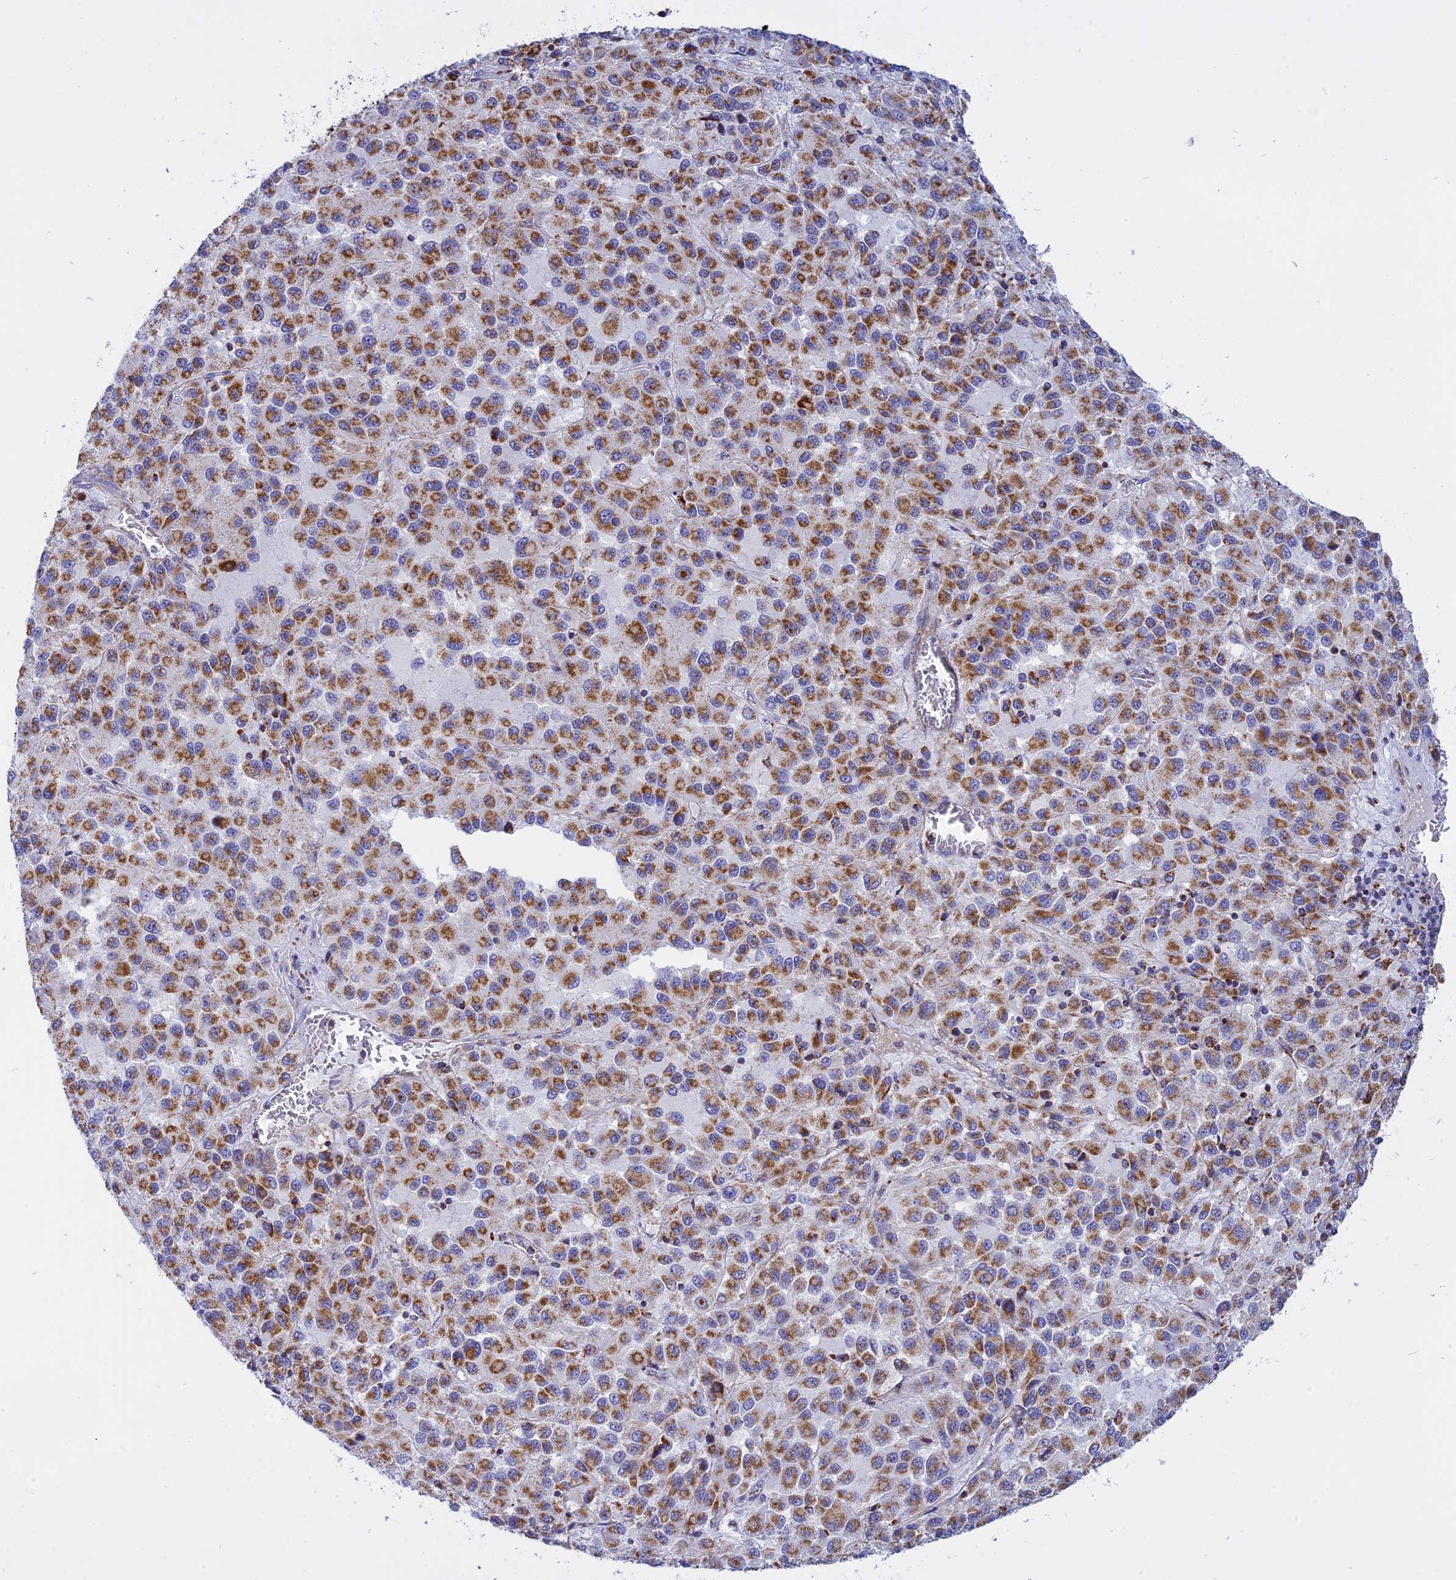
{"staining": {"intensity": "moderate", "quantity": ">75%", "location": "cytoplasmic/membranous"}, "tissue": "melanoma", "cell_type": "Tumor cells", "image_type": "cancer", "snomed": [{"axis": "morphology", "description": "Malignant melanoma, Metastatic site"}, {"axis": "topography", "description": "Lung"}], "caption": "An image of malignant melanoma (metastatic site) stained for a protein reveals moderate cytoplasmic/membranous brown staining in tumor cells.", "gene": "VDAC2", "patient": {"sex": "male", "age": 64}}